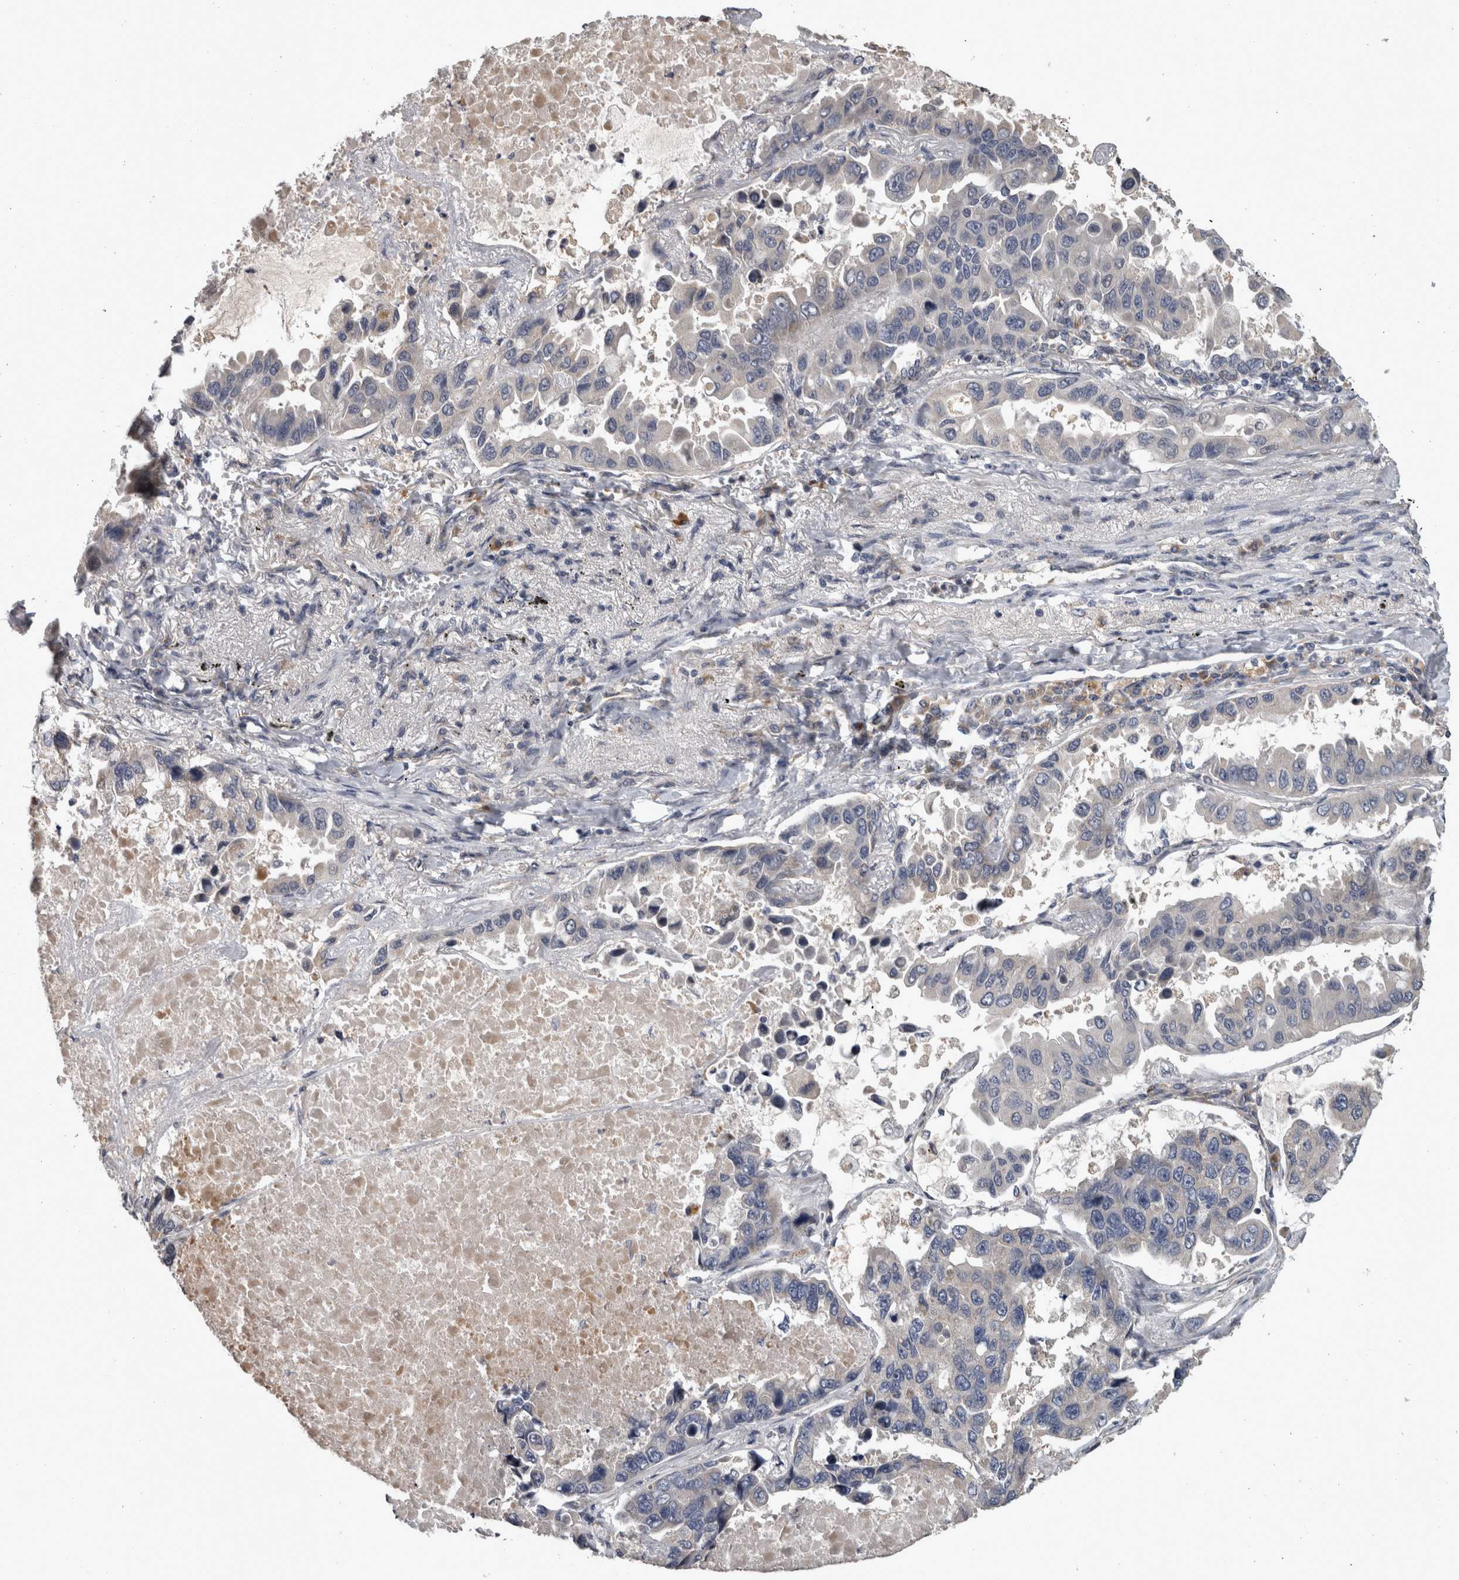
{"staining": {"intensity": "negative", "quantity": "none", "location": "none"}, "tissue": "lung cancer", "cell_type": "Tumor cells", "image_type": "cancer", "snomed": [{"axis": "morphology", "description": "Adenocarcinoma, NOS"}, {"axis": "topography", "description": "Lung"}], "caption": "Micrograph shows no protein expression in tumor cells of lung cancer tissue.", "gene": "DBT", "patient": {"sex": "male", "age": 64}}